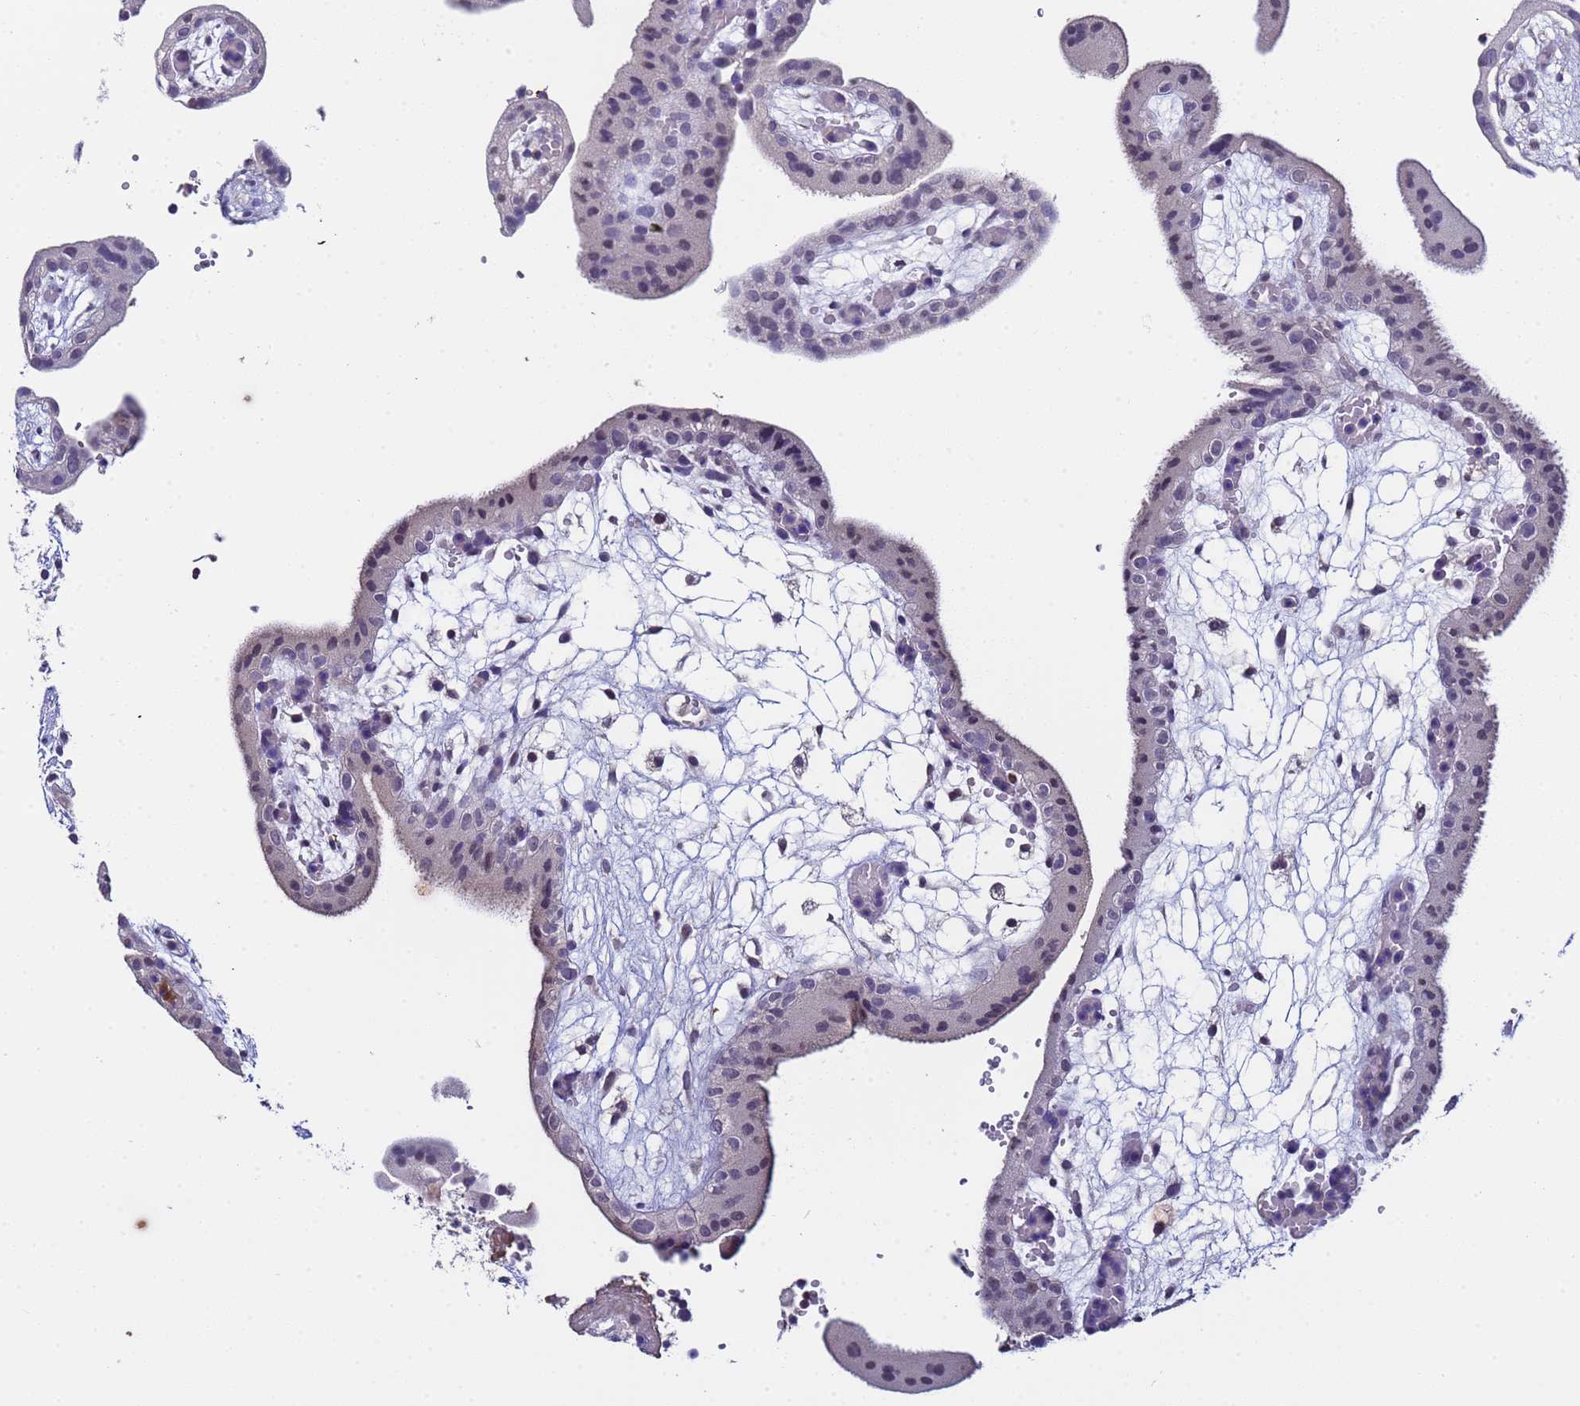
{"staining": {"intensity": "weak", "quantity": "25%-75%", "location": "nuclear"}, "tissue": "placenta", "cell_type": "Decidual cells", "image_type": "normal", "snomed": [{"axis": "morphology", "description": "Normal tissue, NOS"}, {"axis": "topography", "description": "Placenta"}], "caption": "This micrograph reveals unremarkable placenta stained with immunohistochemistry (IHC) to label a protein in brown. The nuclear of decidual cells show weak positivity for the protein. Nuclei are counter-stained blue.", "gene": "ZNF248", "patient": {"sex": "female", "age": 18}}